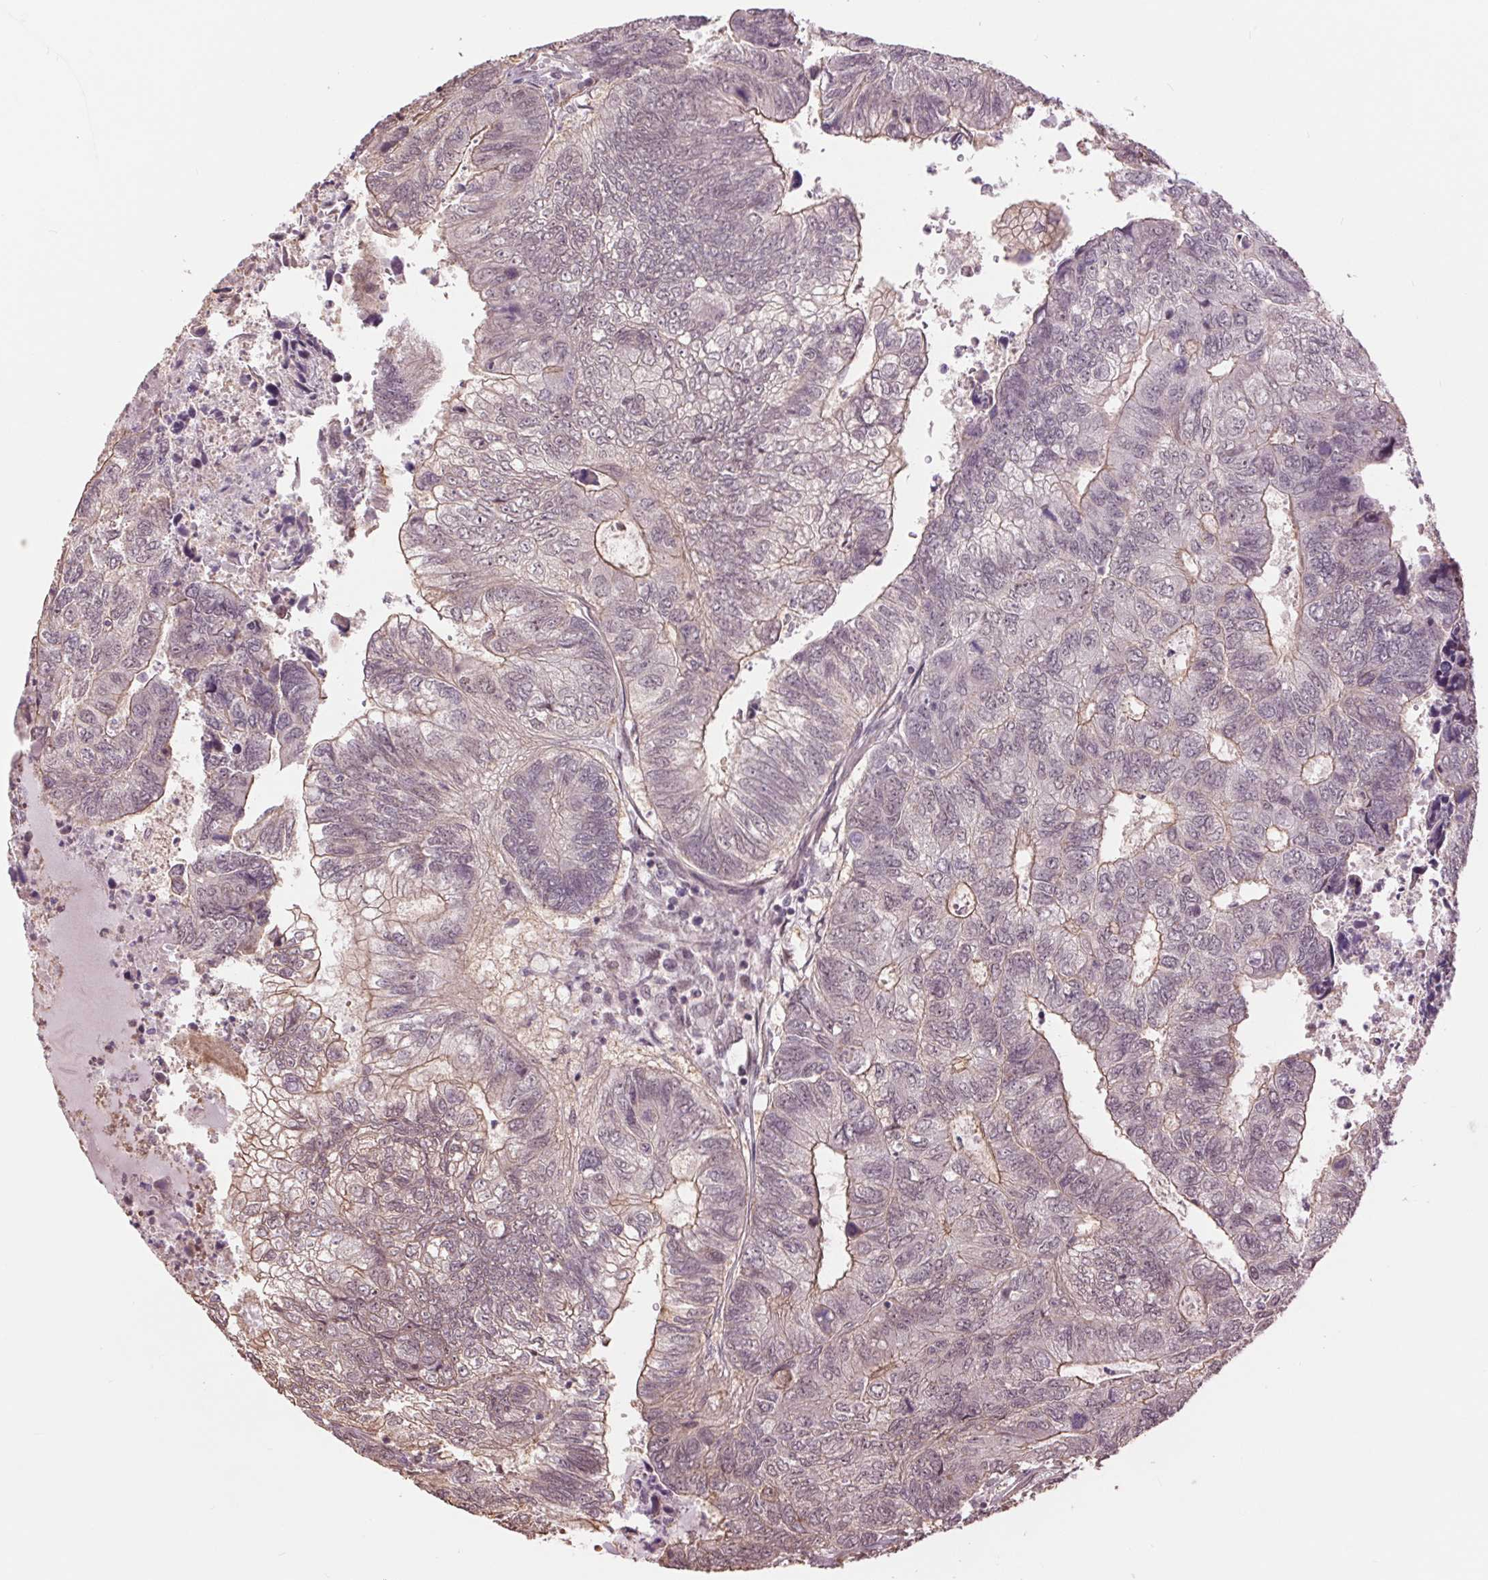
{"staining": {"intensity": "weak", "quantity": "25%-75%", "location": "cytoplasmic/membranous"}, "tissue": "colorectal cancer", "cell_type": "Tumor cells", "image_type": "cancer", "snomed": [{"axis": "morphology", "description": "Adenocarcinoma, NOS"}, {"axis": "topography", "description": "Colon"}], "caption": "A low amount of weak cytoplasmic/membranous staining is seen in approximately 25%-75% of tumor cells in colorectal cancer (adenocarcinoma) tissue.", "gene": "PALM", "patient": {"sex": "female", "age": 67}}